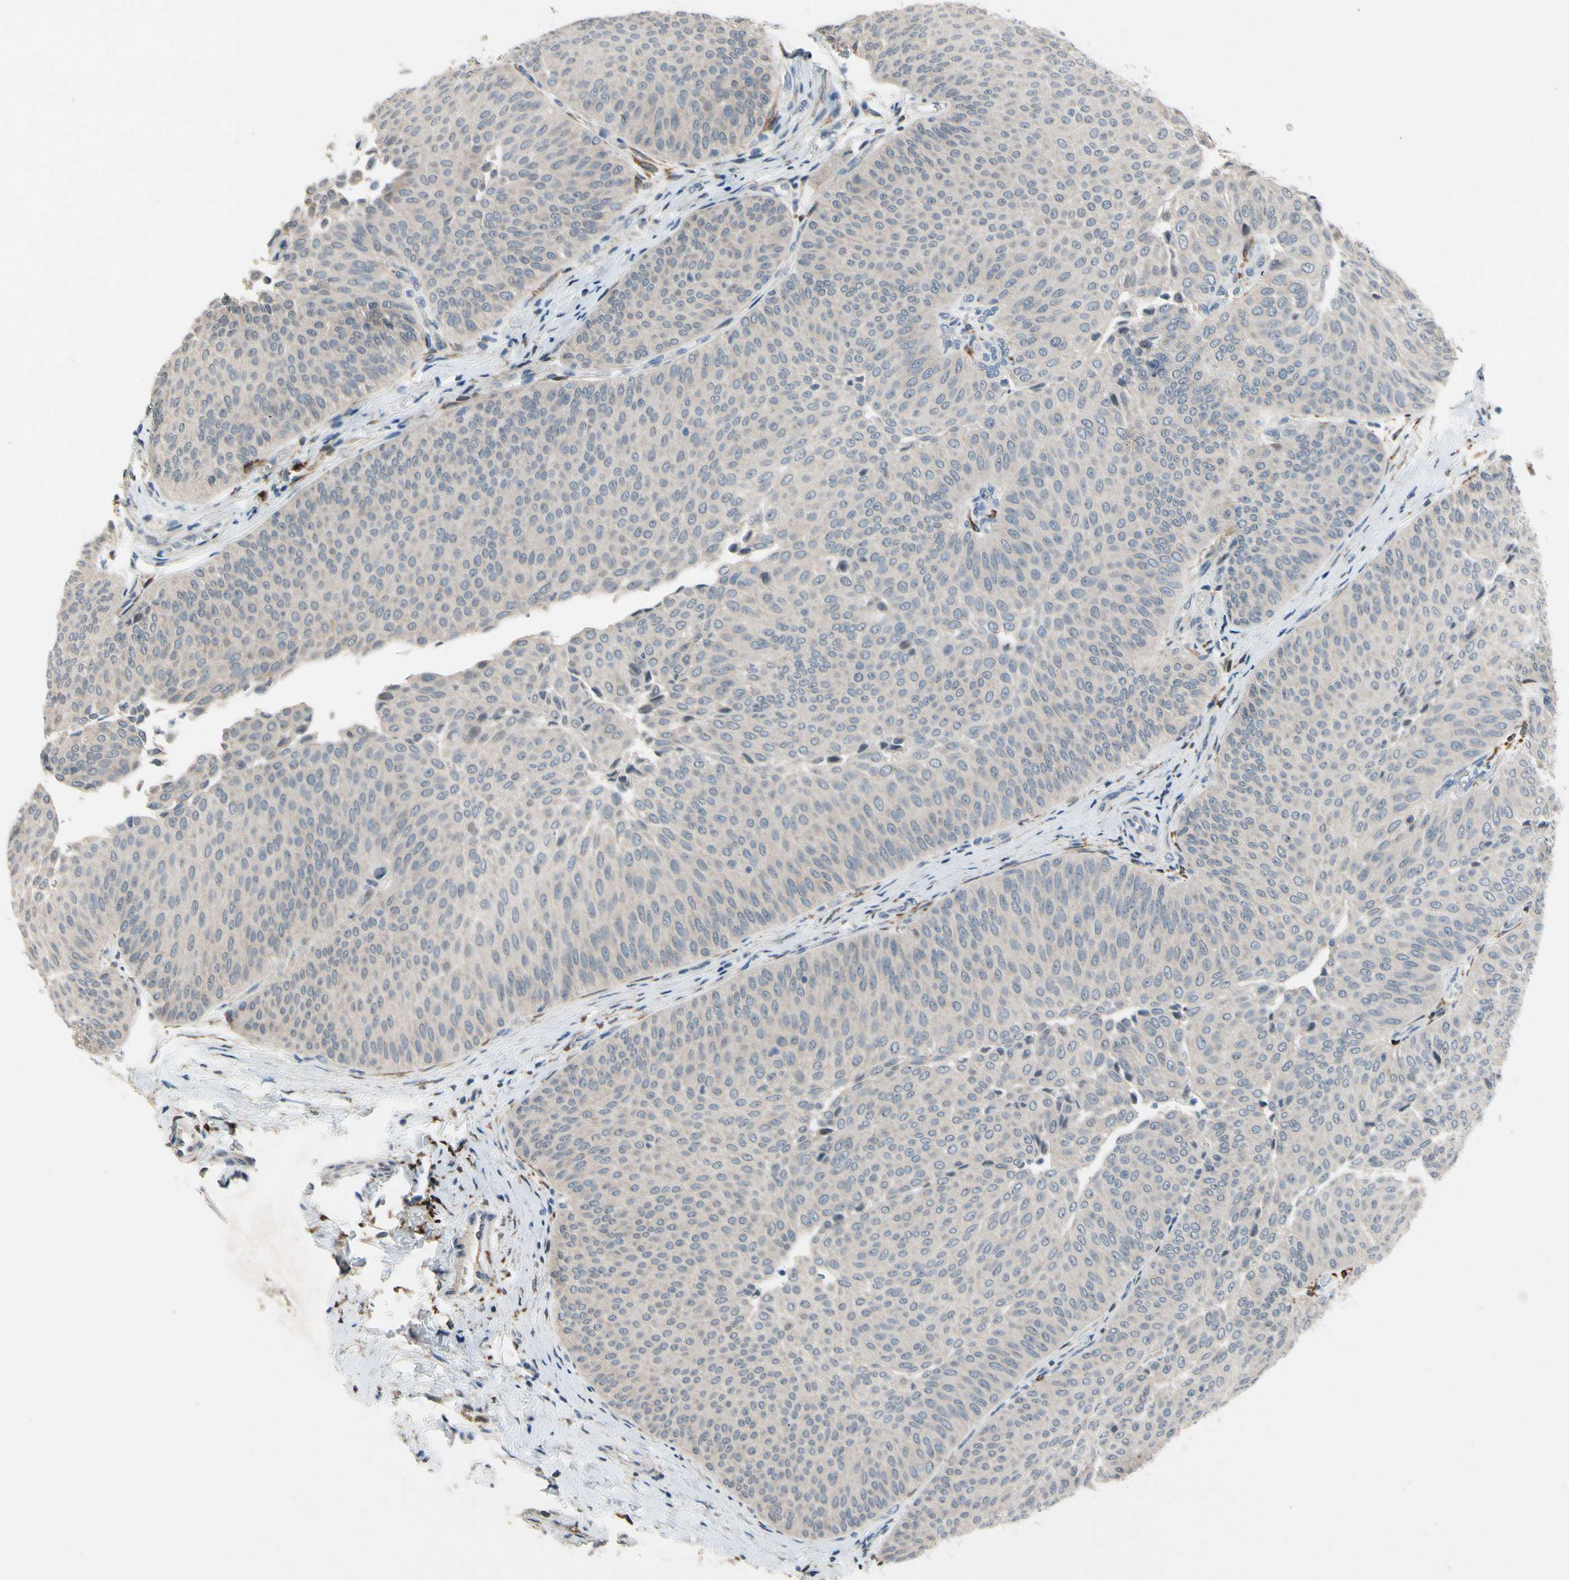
{"staining": {"intensity": "negative", "quantity": "none", "location": "none"}, "tissue": "urothelial cancer", "cell_type": "Tumor cells", "image_type": "cancer", "snomed": [{"axis": "morphology", "description": "Urothelial carcinoma, Low grade"}, {"axis": "topography", "description": "Urinary bladder"}], "caption": "IHC of human urothelial carcinoma (low-grade) exhibits no expression in tumor cells.", "gene": "SLC27A6", "patient": {"sex": "female", "age": 60}}